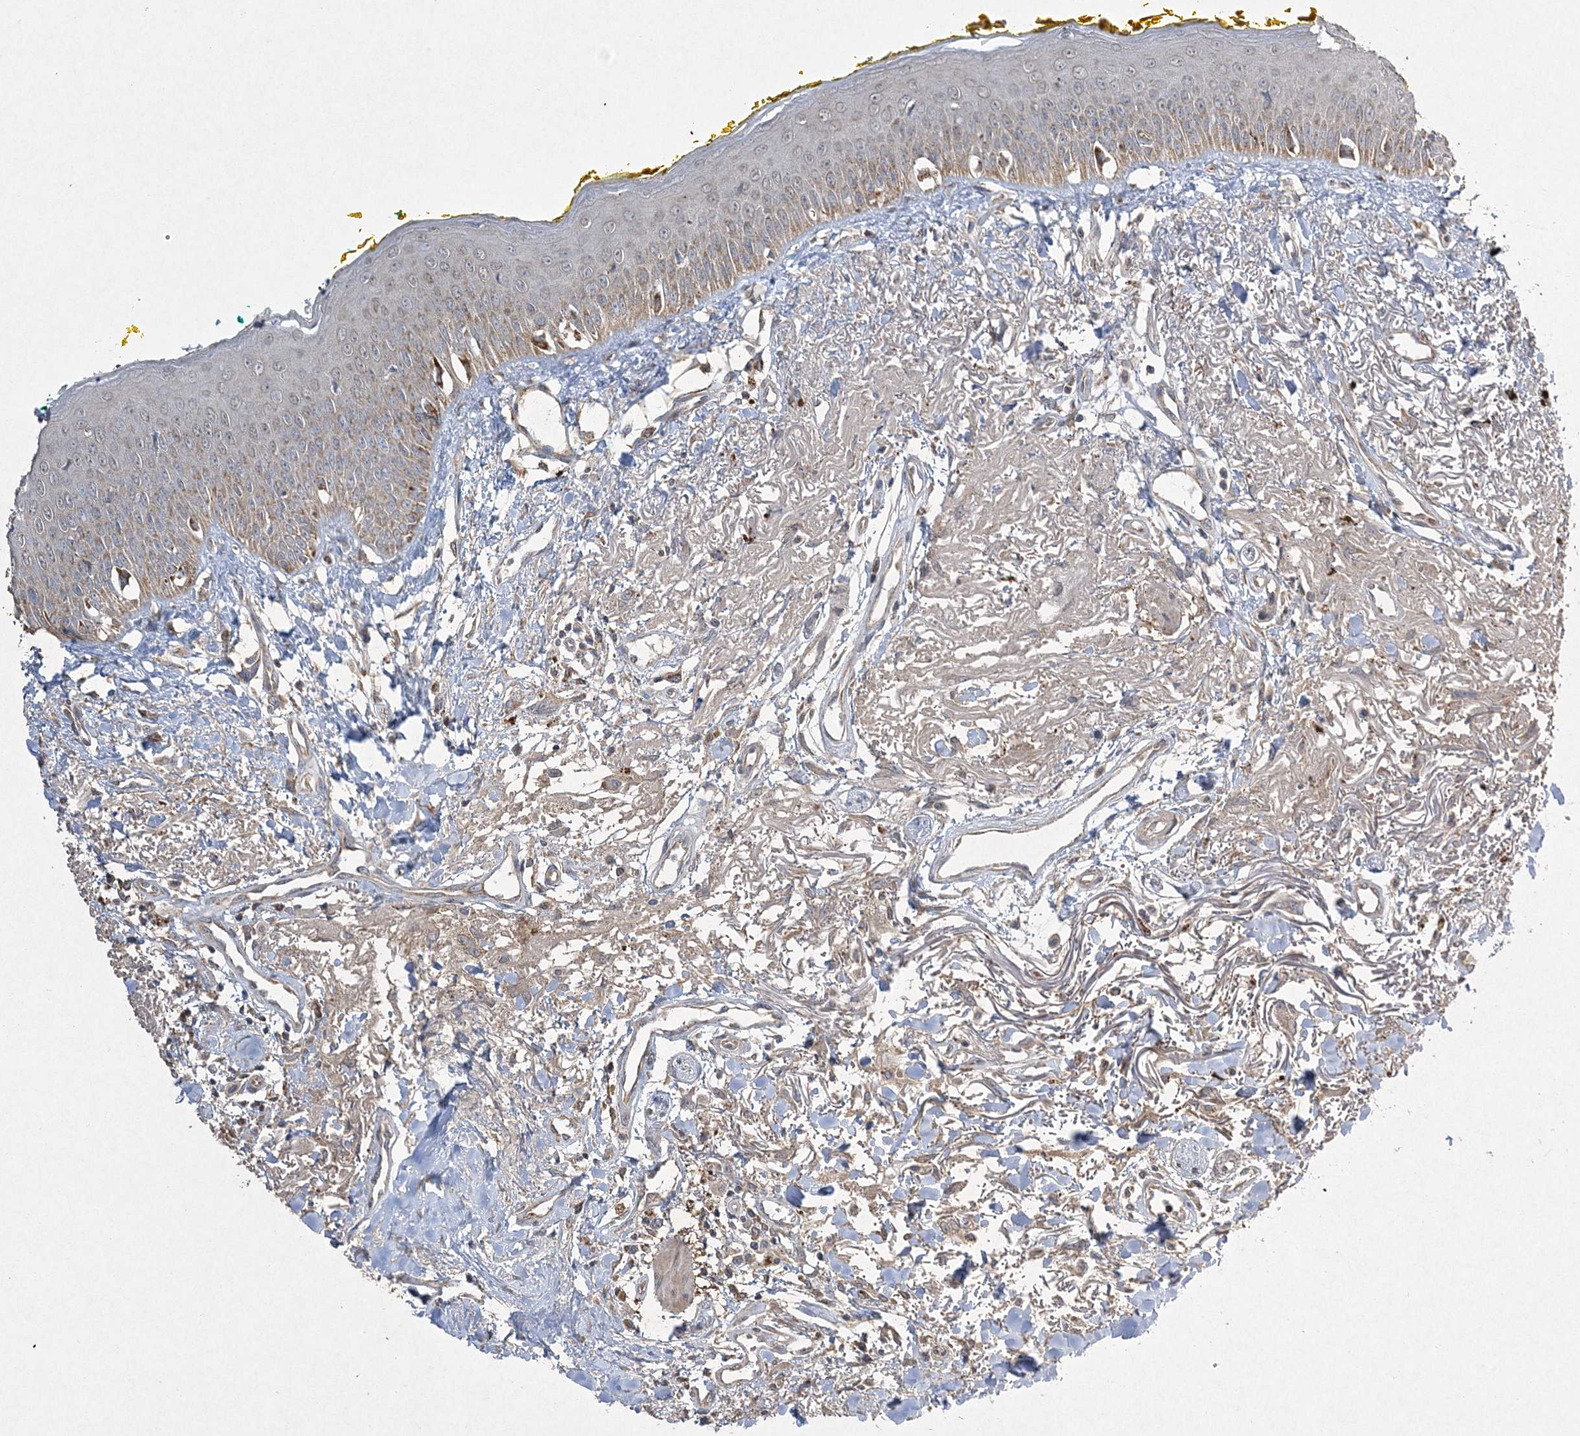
{"staining": {"intensity": "moderate", "quantity": "25%-75%", "location": "cytoplasmic/membranous"}, "tissue": "oral mucosa", "cell_type": "Squamous epithelial cells", "image_type": "normal", "snomed": [{"axis": "morphology", "description": "Normal tissue, NOS"}, {"axis": "topography", "description": "Oral tissue"}], "caption": "Brown immunohistochemical staining in benign oral mucosa demonstrates moderate cytoplasmic/membranous positivity in about 25%-75% of squamous epithelial cells. (DAB = brown stain, brightfield microscopy at high magnification).", "gene": "GRSF1", "patient": {"sex": "female", "age": 70}}